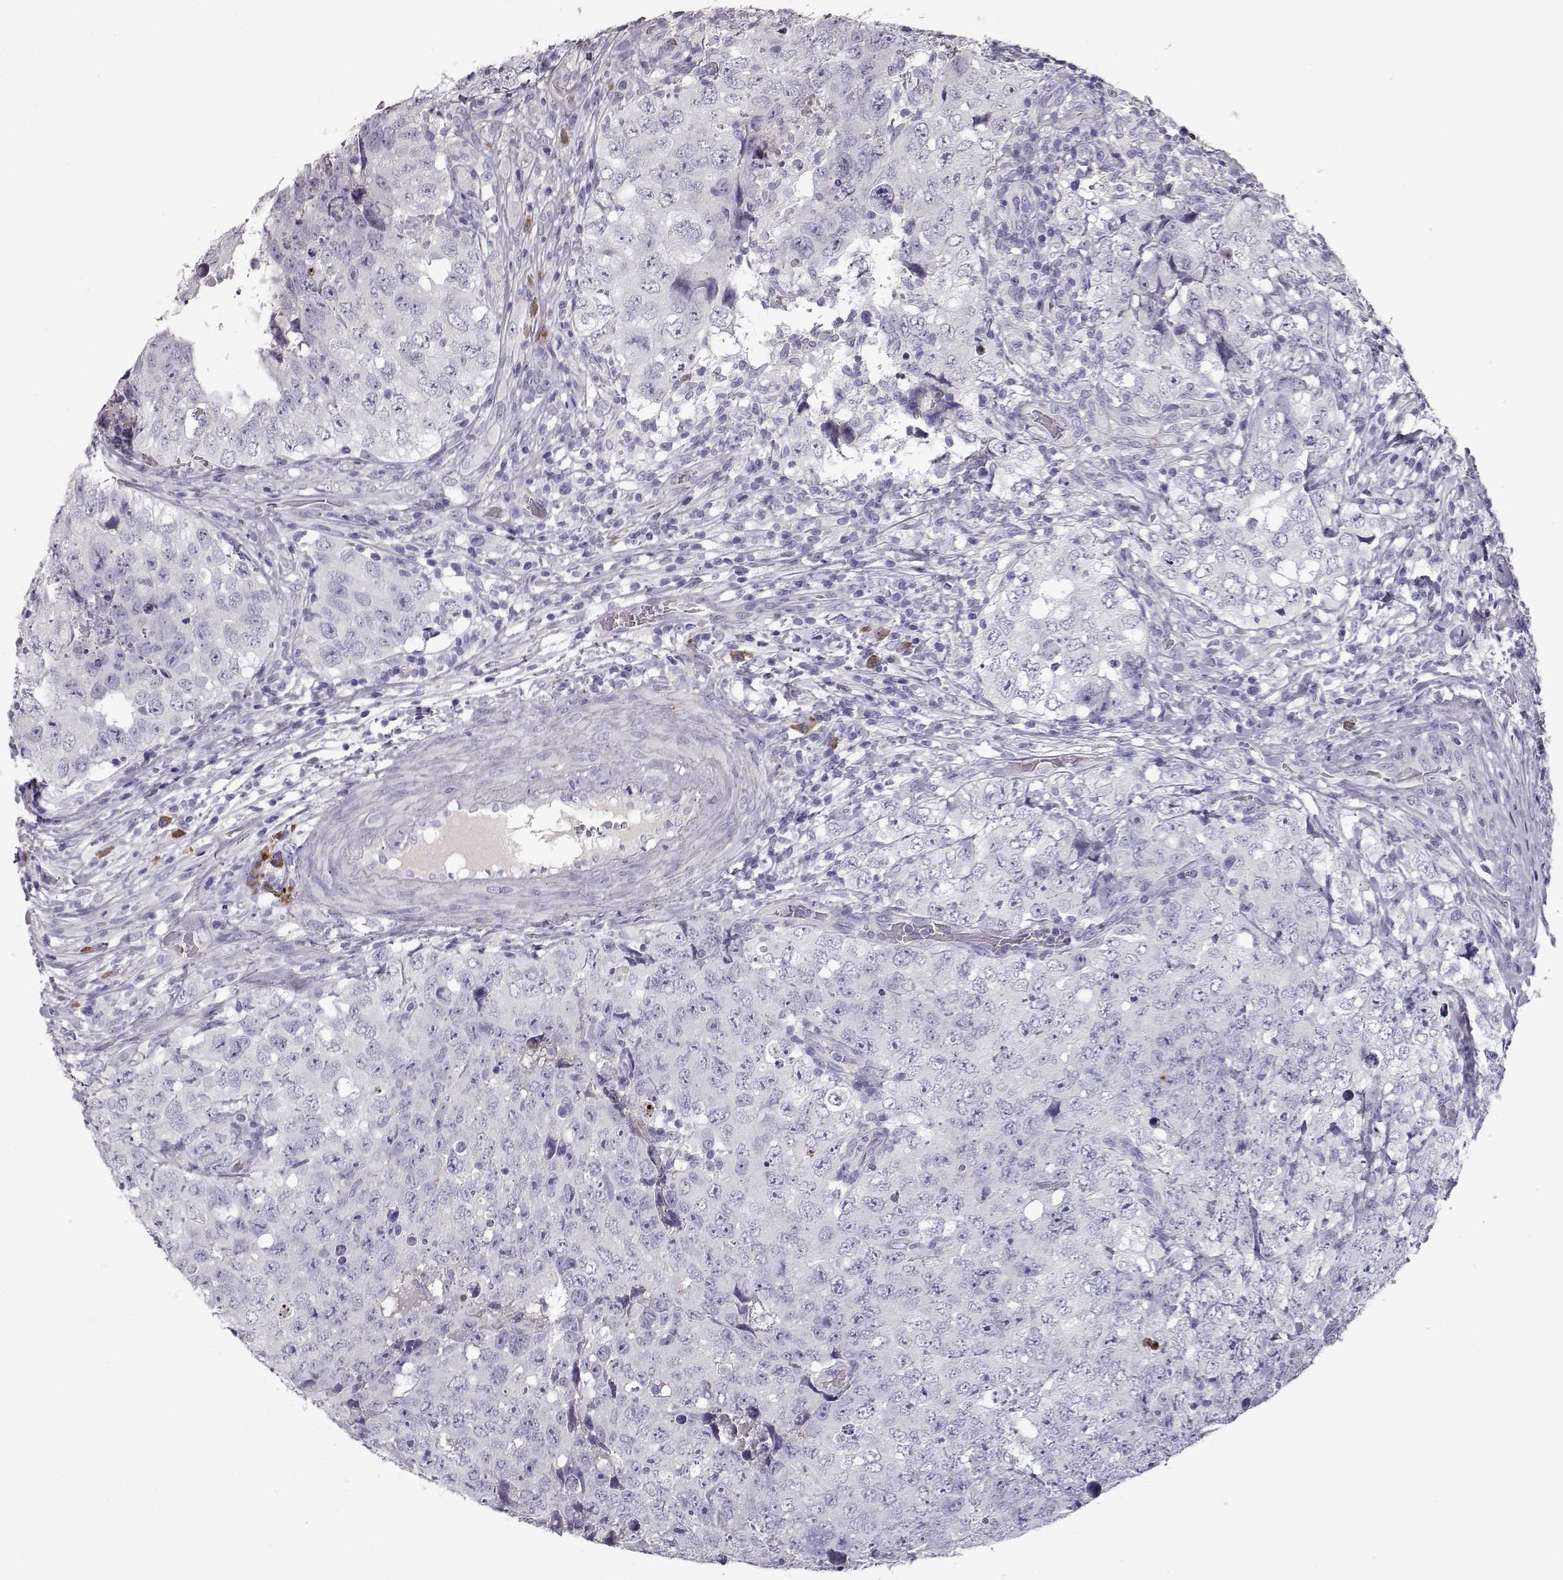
{"staining": {"intensity": "negative", "quantity": "none", "location": "none"}, "tissue": "testis cancer", "cell_type": "Tumor cells", "image_type": "cancer", "snomed": [{"axis": "morphology", "description": "Seminoma, NOS"}, {"axis": "topography", "description": "Testis"}], "caption": "Human seminoma (testis) stained for a protein using IHC demonstrates no staining in tumor cells.", "gene": "CCL19", "patient": {"sex": "male", "age": 34}}